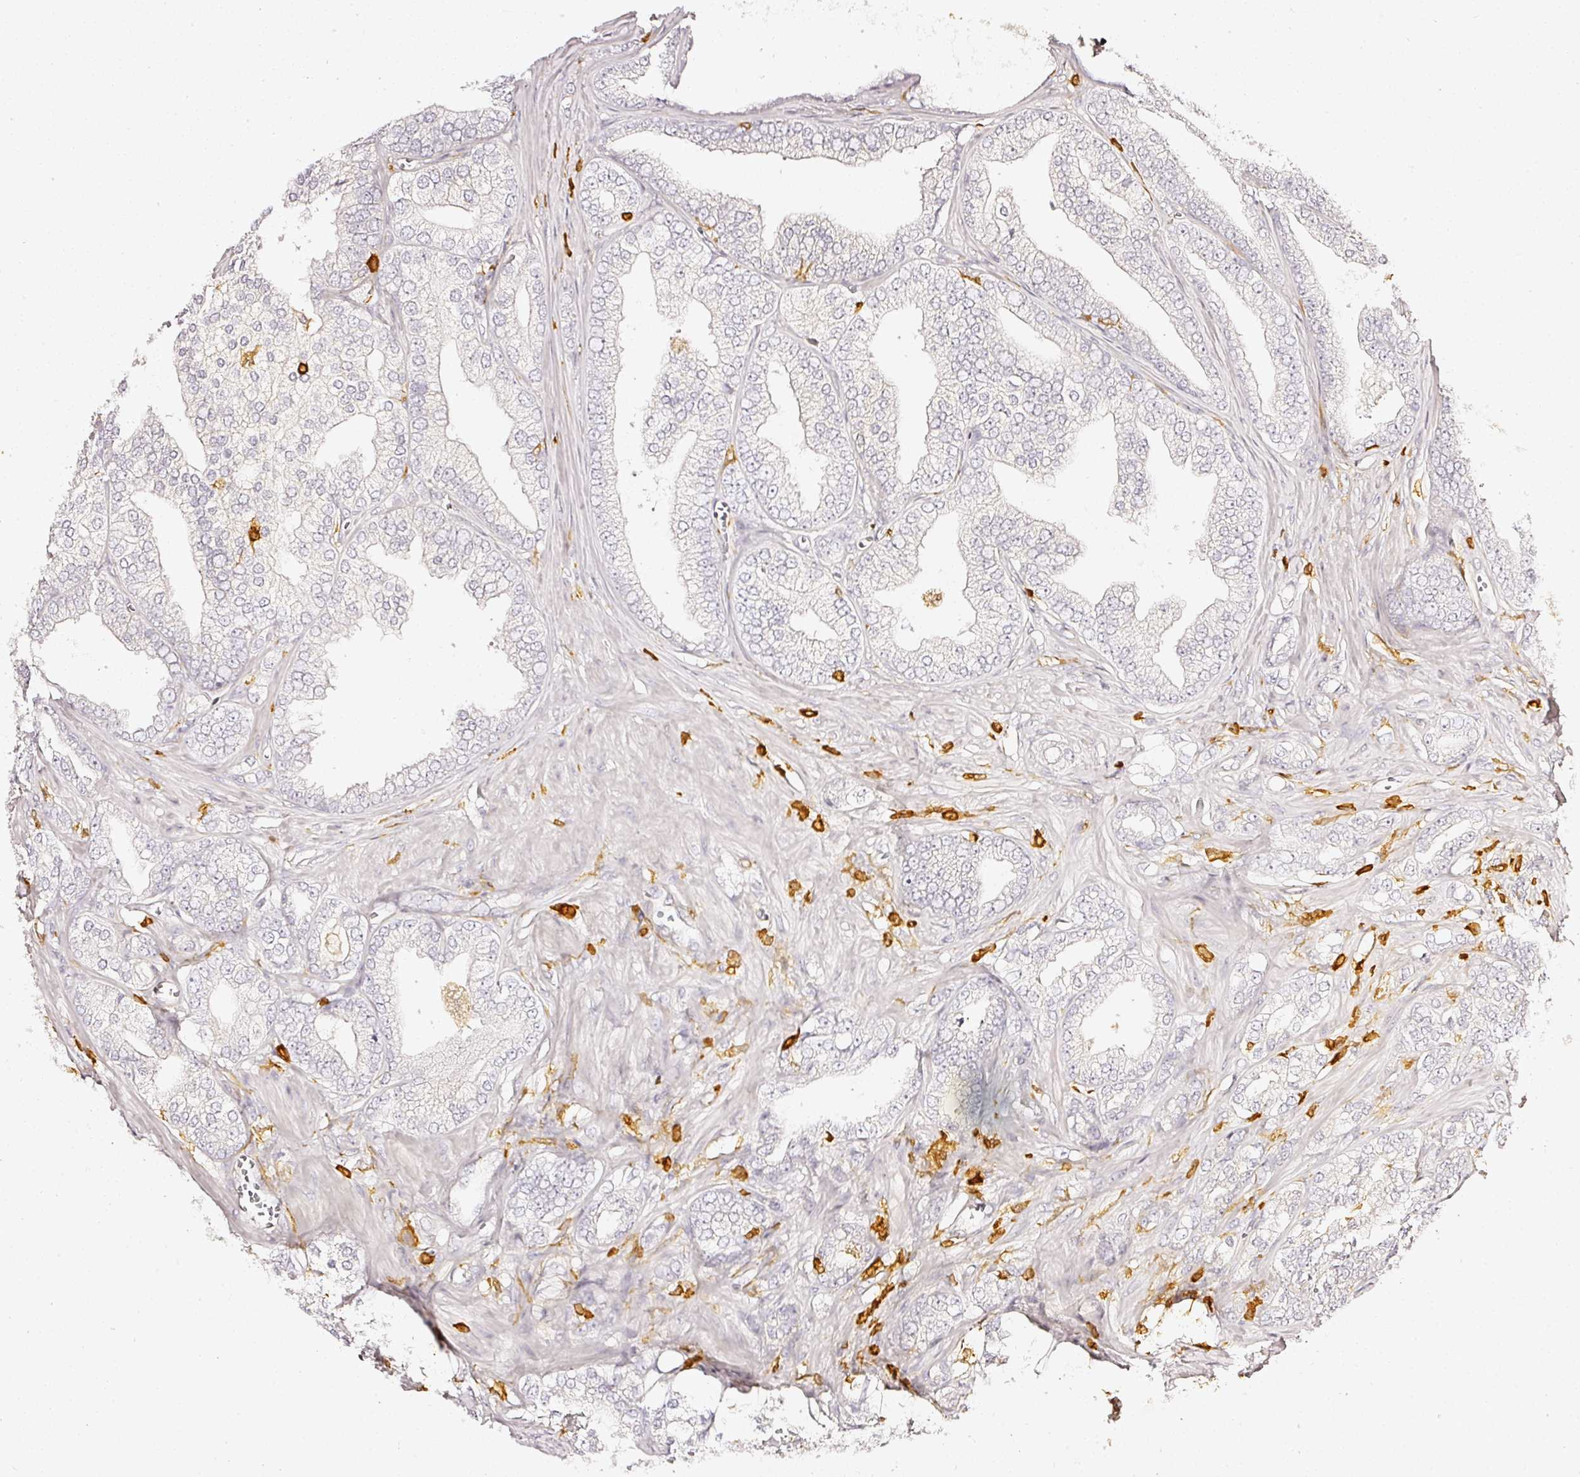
{"staining": {"intensity": "negative", "quantity": "none", "location": "none"}, "tissue": "prostate cancer", "cell_type": "Tumor cells", "image_type": "cancer", "snomed": [{"axis": "morphology", "description": "Adenocarcinoma, High grade"}, {"axis": "topography", "description": "Prostate"}], "caption": "An immunohistochemistry photomicrograph of prostate high-grade adenocarcinoma is shown. There is no staining in tumor cells of prostate high-grade adenocarcinoma.", "gene": "EVL", "patient": {"sex": "male", "age": 50}}